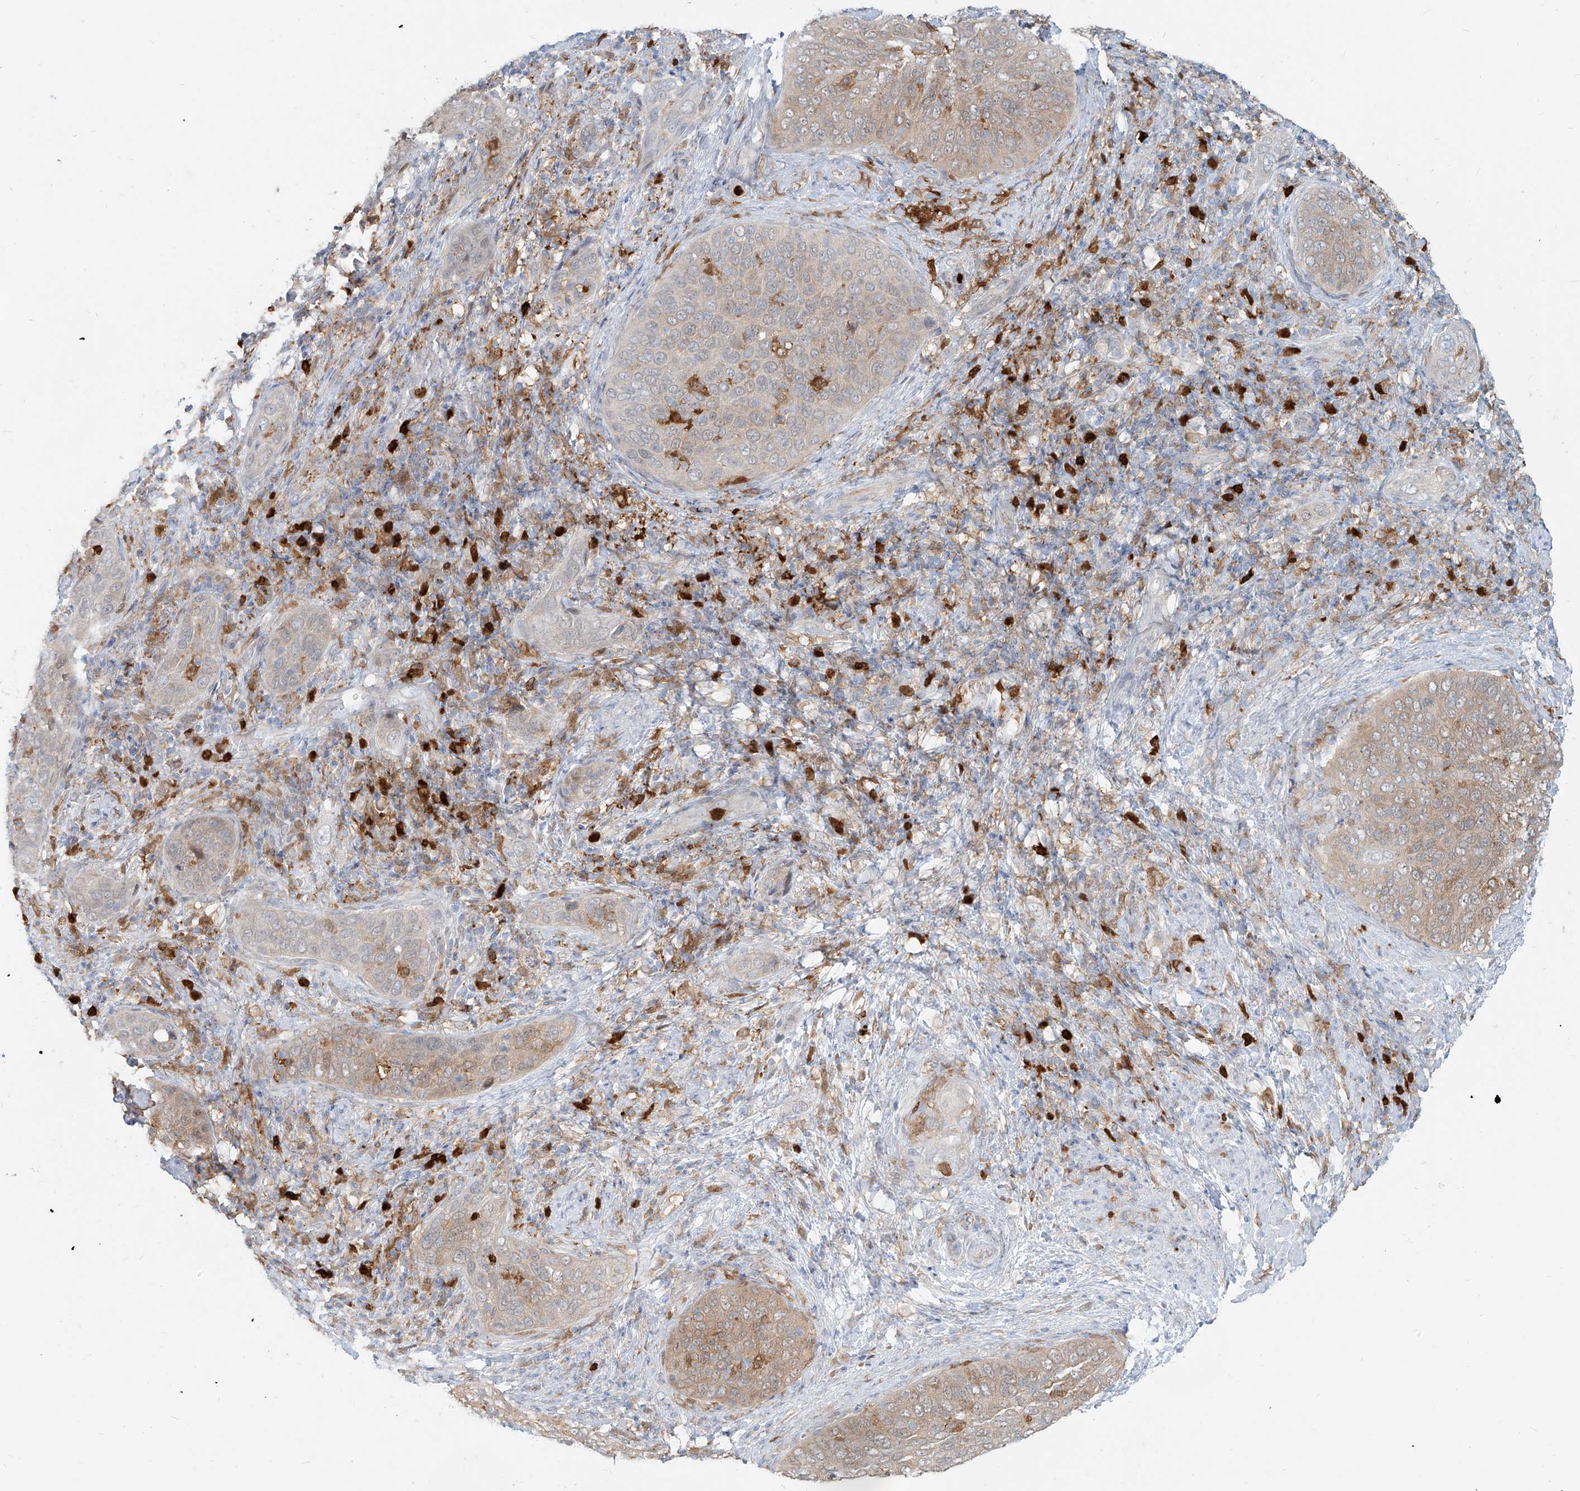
{"staining": {"intensity": "weak", "quantity": ">75%", "location": "cytoplasmic/membranous"}, "tissue": "cervical cancer", "cell_type": "Tumor cells", "image_type": "cancer", "snomed": [{"axis": "morphology", "description": "Squamous cell carcinoma, NOS"}, {"axis": "topography", "description": "Cervix"}], "caption": "Protein staining reveals weak cytoplasmic/membranous staining in about >75% of tumor cells in cervical cancer (squamous cell carcinoma).", "gene": "PGD", "patient": {"sex": "female", "age": 60}}